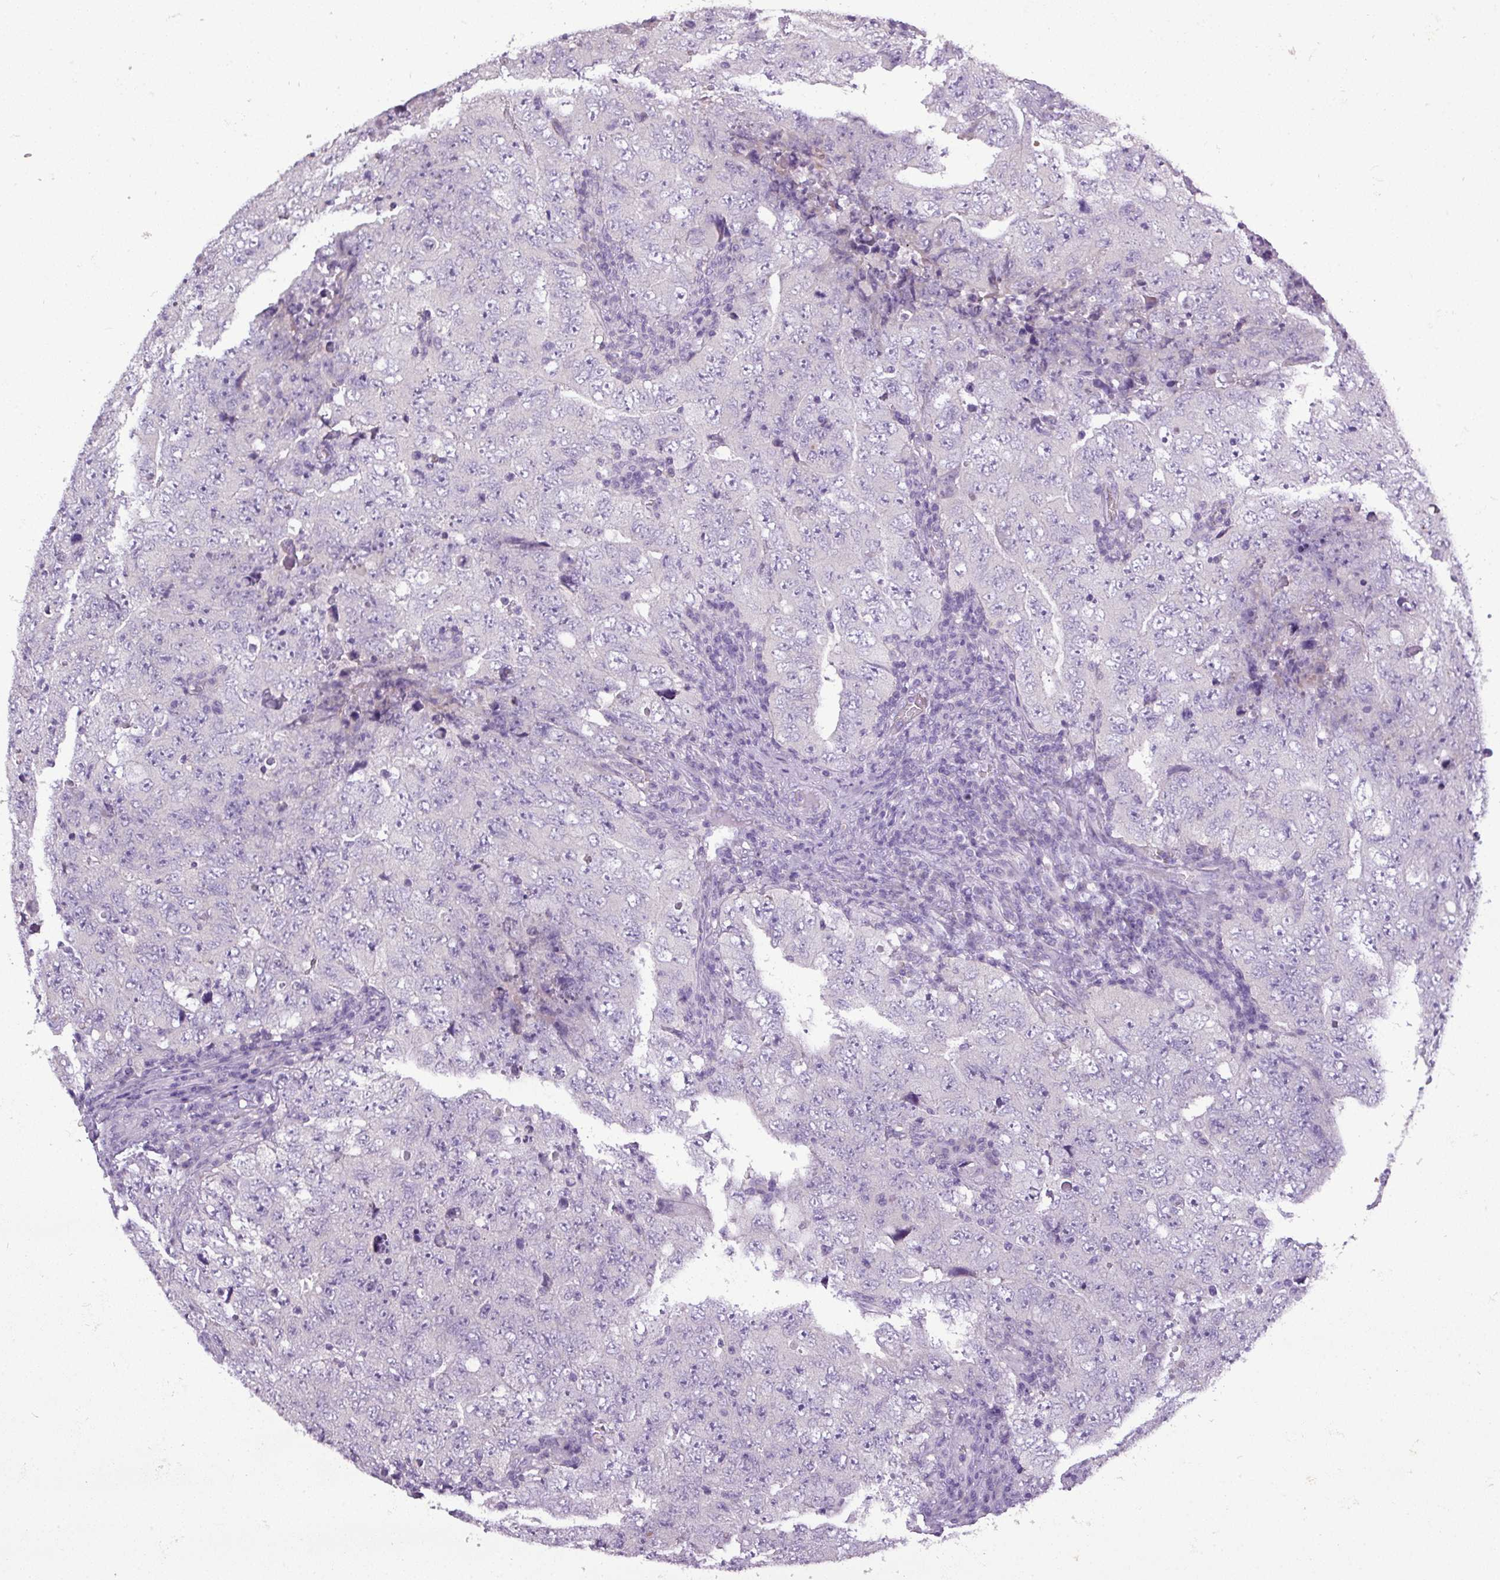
{"staining": {"intensity": "negative", "quantity": "none", "location": "none"}, "tissue": "testis cancer", "cell_type": "Tumor cells", "image_type": "cancer", "snomed": [{"axis": "morphology", "description": "Carcinoma, Embryonal, NOS"}, {"axis": "topography", "description": "Testis"}], "caption": "Immunohistochemistry photomicrograph of neoplastic tissue: embryonal carcinoma (testis) stained with DAB (3,3'-diaminobenzidine) exhibits no significant protein positivity in tumor cells.", "gene": "DNAAF9", "patient": {"sex": "male", "age": 26}}